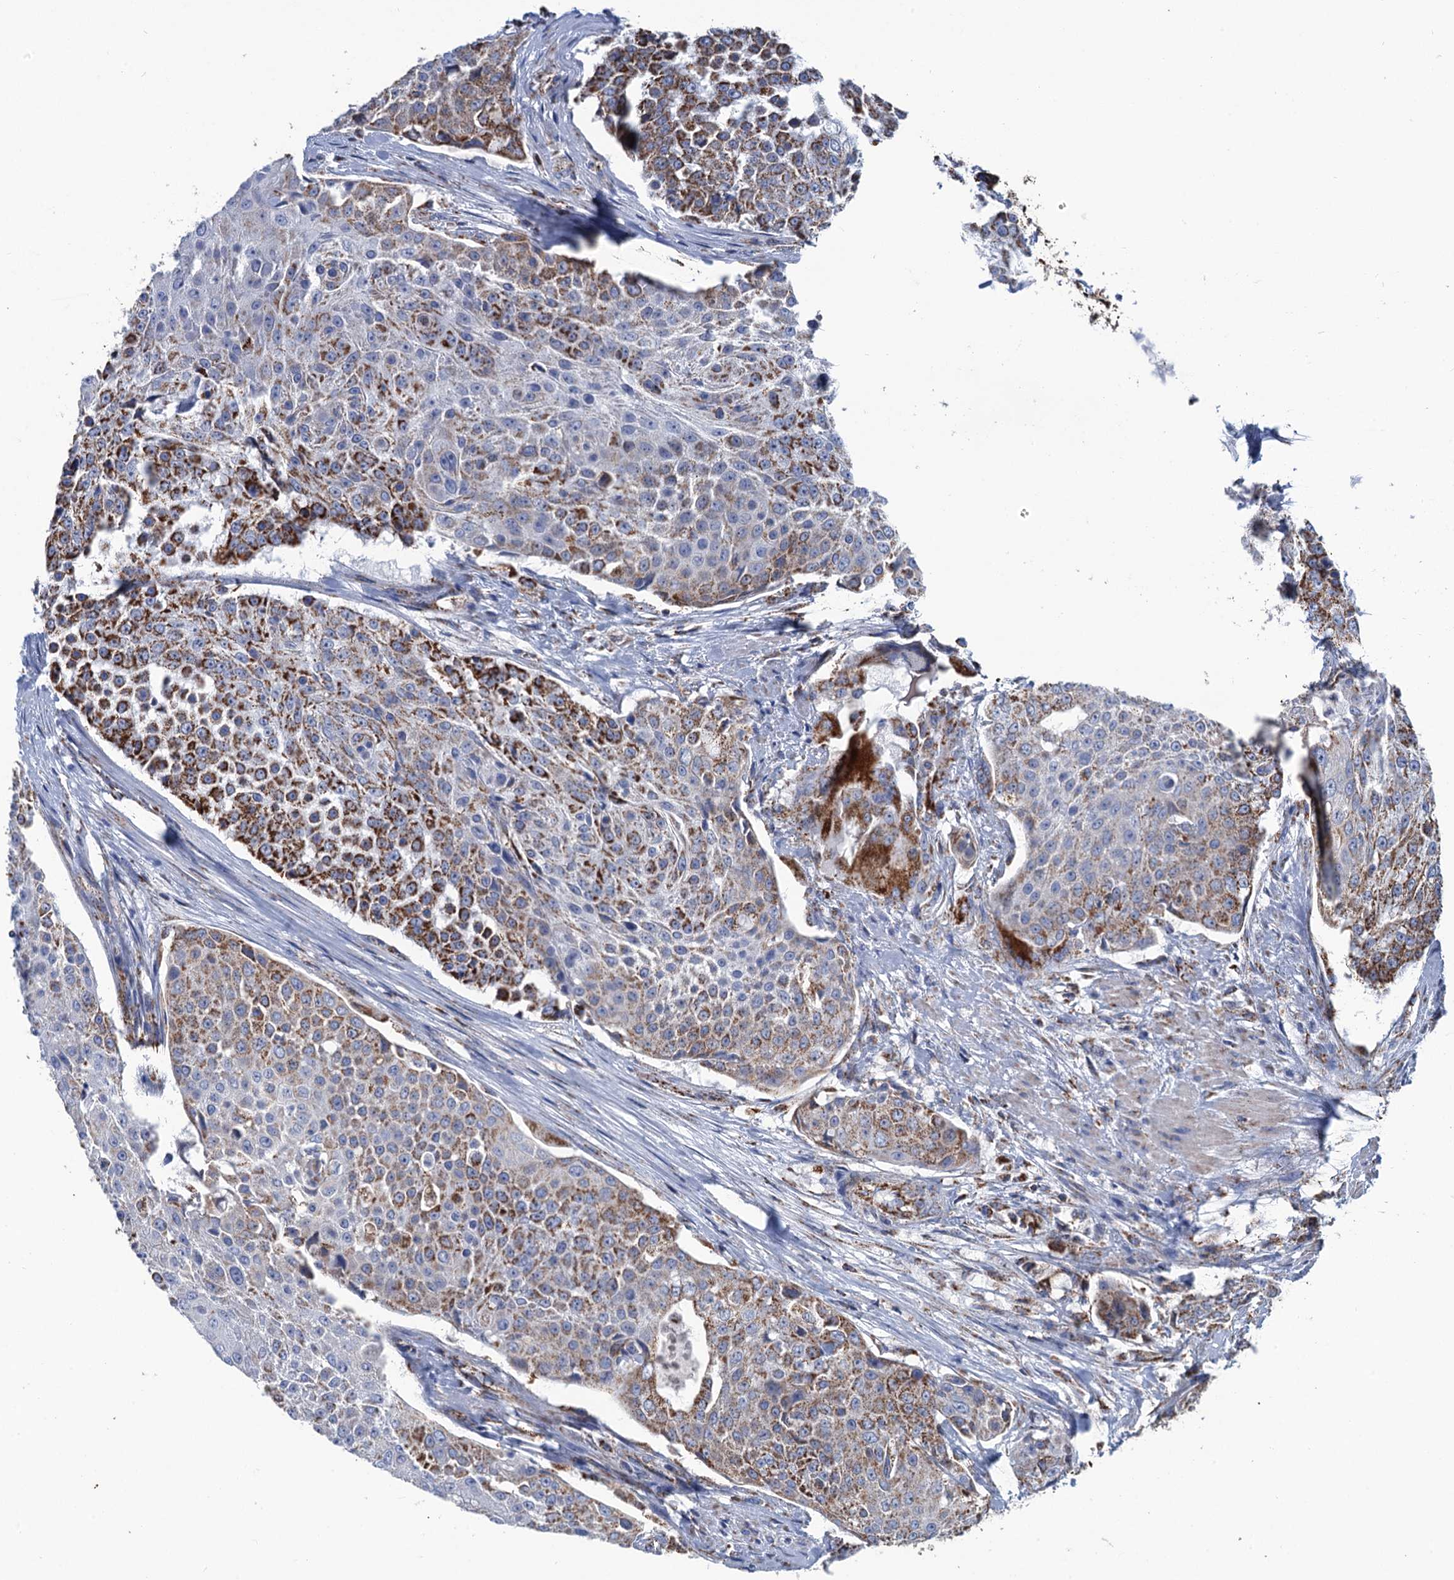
{"staining": {"intensity": "strong", "quantity": "25%-75%", "location": "cytoplasmic/membranous"}, "tissue": "urothelial cancer", "cell_type": "Tumor cells", "image_type": "cancer", "snomed": [{"axis": "morphology", "description": "Urothelial carcinoma, High grade"}, {"axis": "topography", "description": "Urinary bladder"}], "caption": "Immunohistochemistry image of neoplastic tissue: human high-grade urothelial carcinoma stained using immunohistochemistry (IHC) demonstrates high levels of strong protein expression localized specifically in the cytoplasmic/membranous of tumor cells, appearing as a cytoplasmic/membranous brown color.", "gene": "IVD", "patient": {"sex": "female", "age": 63}}